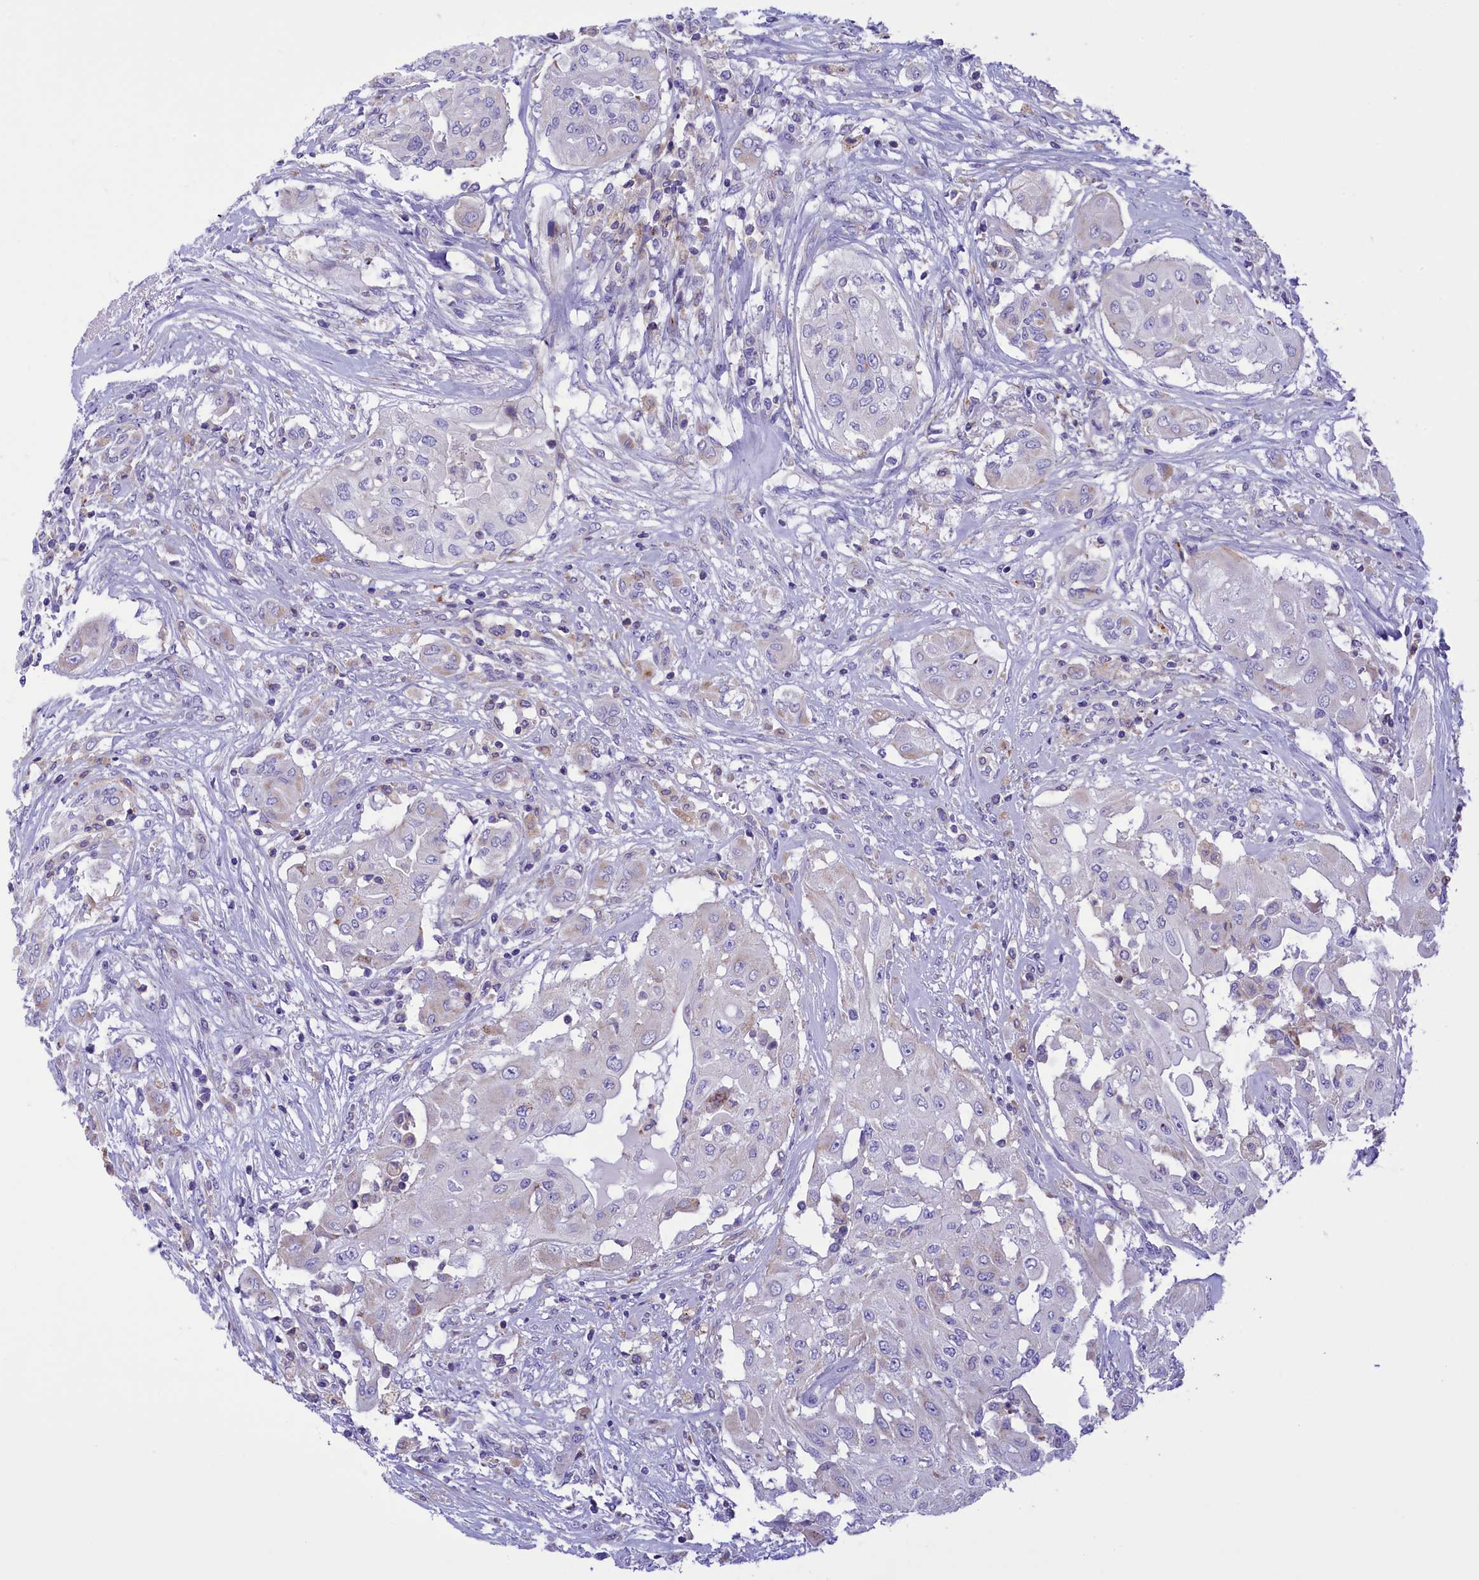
{"staining": {"intensity": "negative", "quantity": "none", "location": "none"}, "tissue": "thyroid cancer", "cell_type": "Tumor cells", "image_type": "cancer", "snomed": [{"axis": "morphology", "description": "Papillary adenocarcinoma, NOS"}, {"axis": "topography", "description": "Thyroid gland"}], "caption": "Immunohistochemistry (IHC) photomicrograph of human thyroid cancer (papillary adenocarcinoma) stained for a protein (brown), which shows no expression in tumor cells.", "gene": "CORO7-PAM16", "patient": {"sex": "female", "age": 59}}